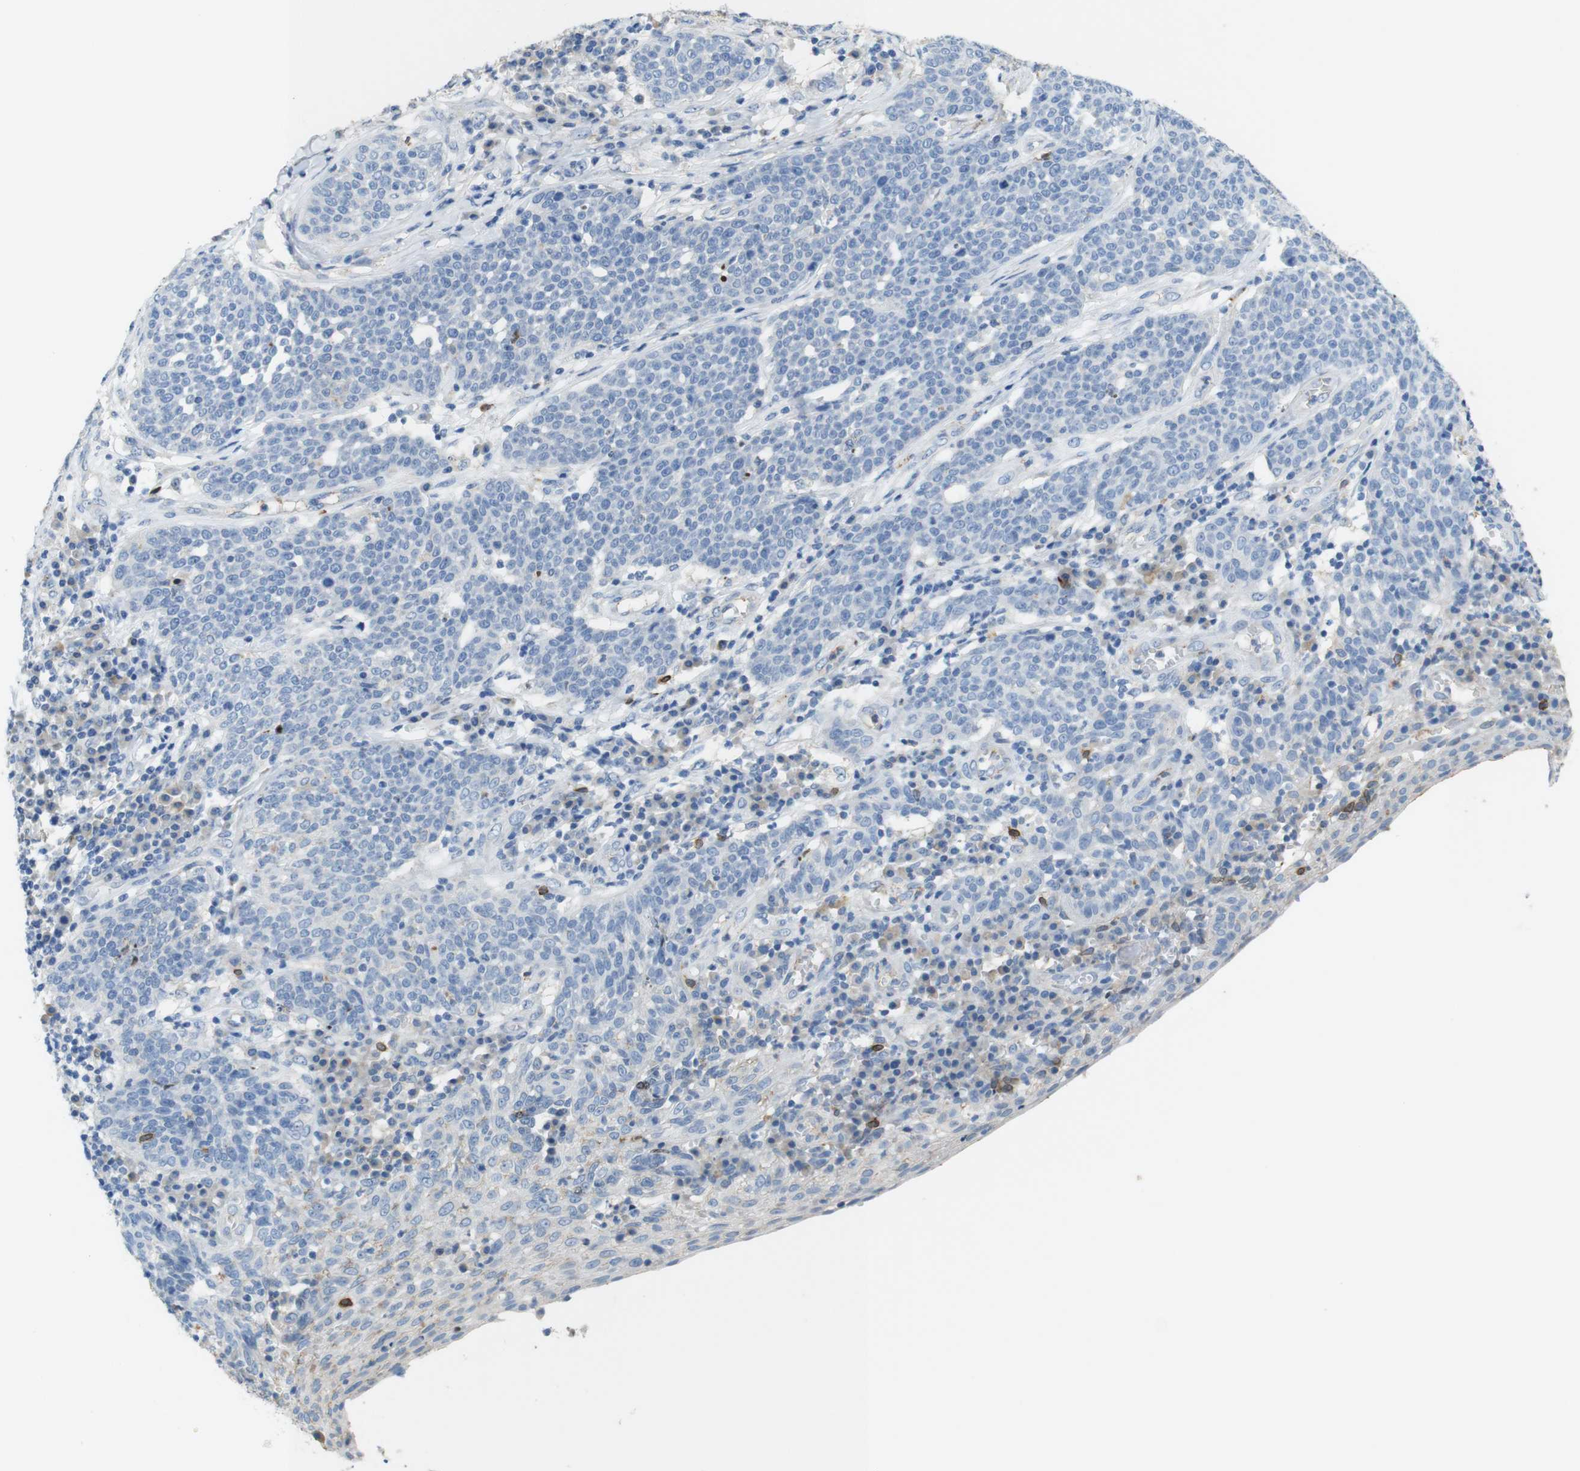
{"staining": {"intensity": "weak", "quantity": "<25%", "location": "cytoplasmic/membranous"}, "tissue": "cervical cancer", "cell_type": "Tumor cells", "image_type": "cancer", "snomed": [{"axis": "morphology", "description": "Squamous cell carcinoma, NOS"}, {"axis": "topography", "description": "Cervix"}], "caption": "Cervical cancer (squamous cell carcinoma) stained for a protein using IHC reveals no staining tumor cells.", "gene": "TJP3", "patient": {"sex": "female", "age": 34}}